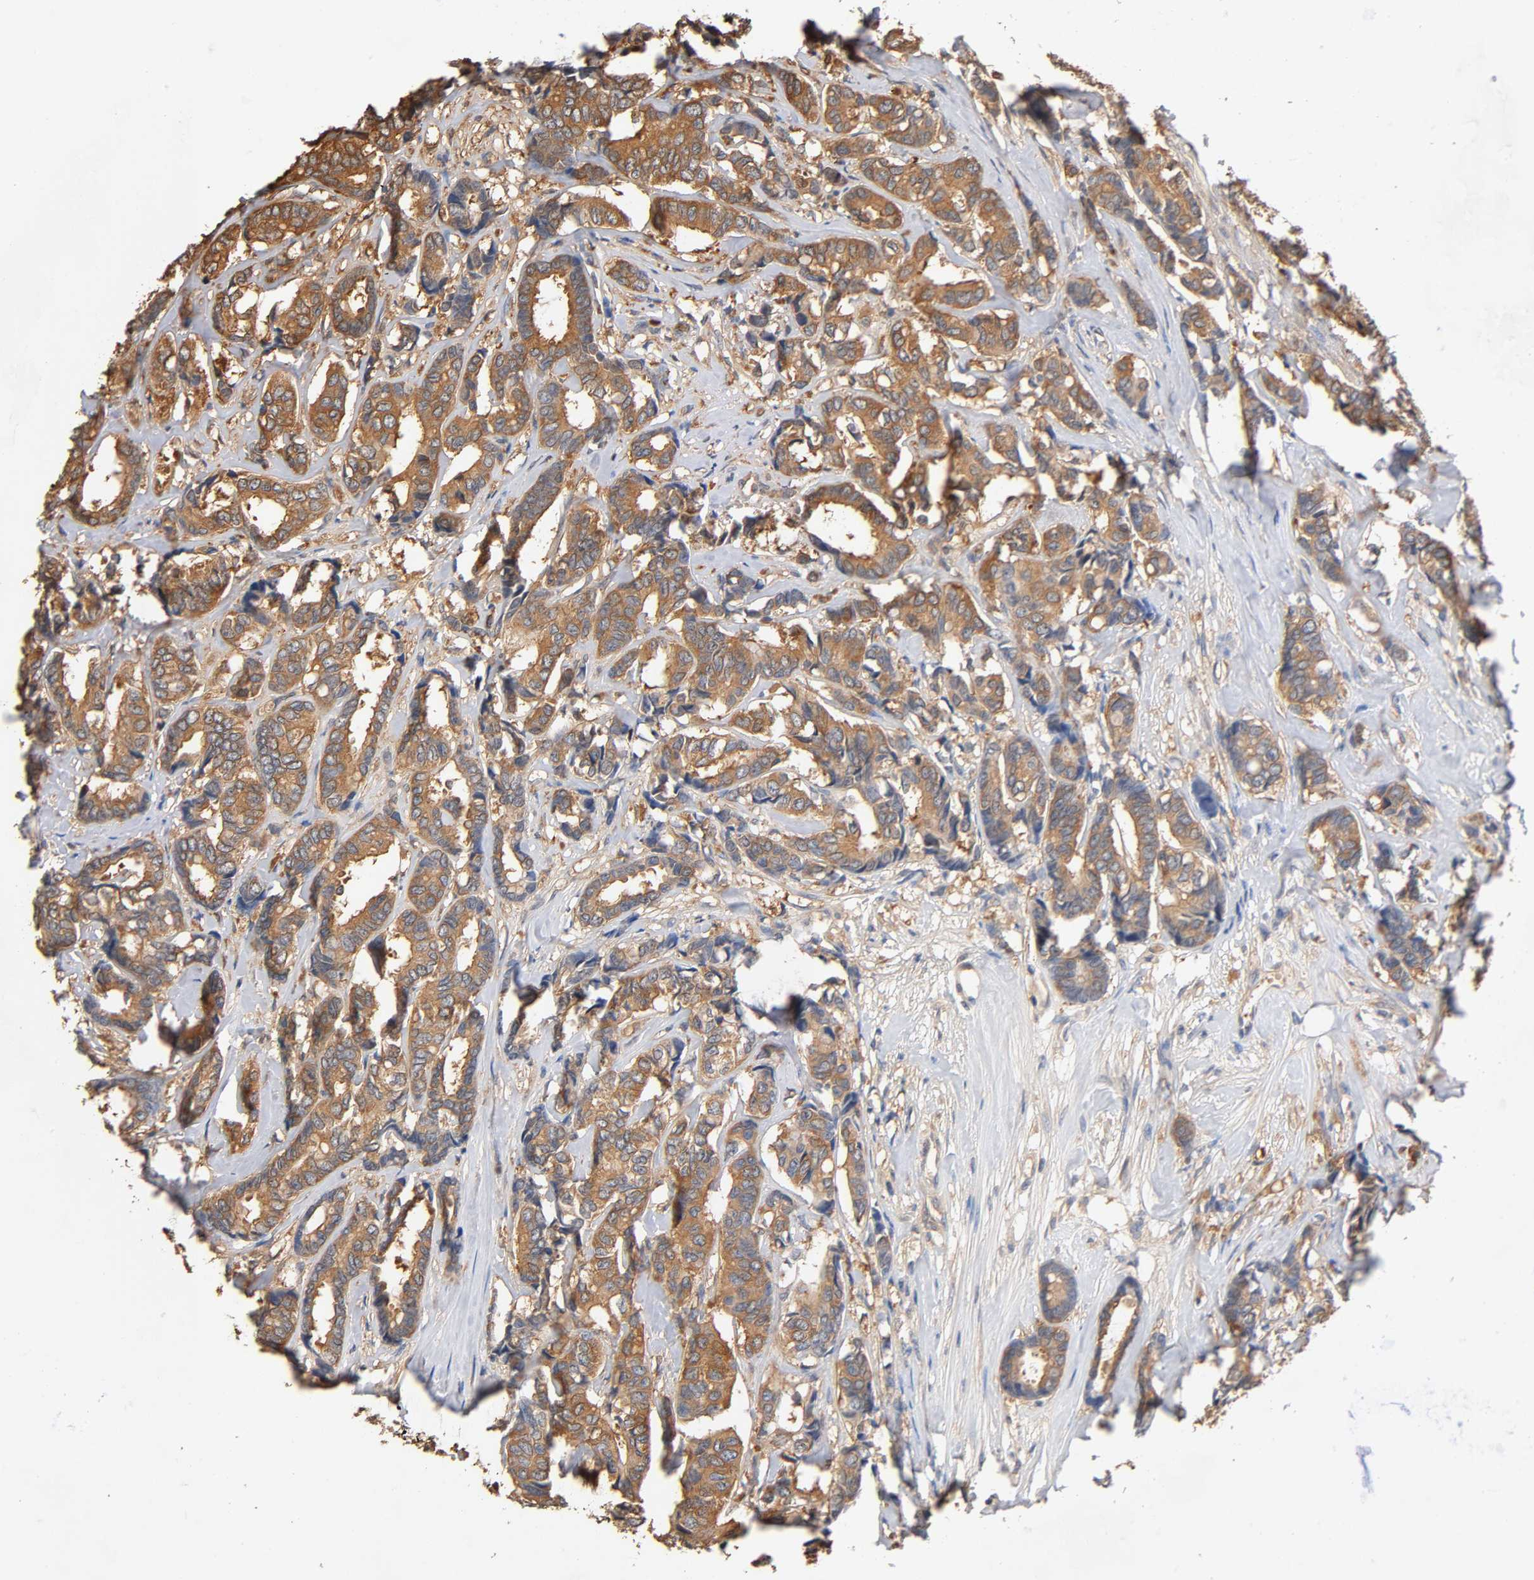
{"staining": {"intensity": "moderate", "quantity": ">75%", "location": "cytoplasmic/membranous"}, "tissue": "breast cancer", "cell_type": "Tumor cells", "image_type": "cancer", "snomed": [{"axis": "morphology", "description": "Duct carcinoma"}, {"axis": "topography", "description": "Breast"}], "caption": "This is an image of immunohistochemistry staining of infiltrating ductal carcinoma (breast), which shows moderate staining in the cytoplasmic/membranous of tumor cells.", "gene": "ALDOA", "patient": {"sex": "female", "age": 87}}